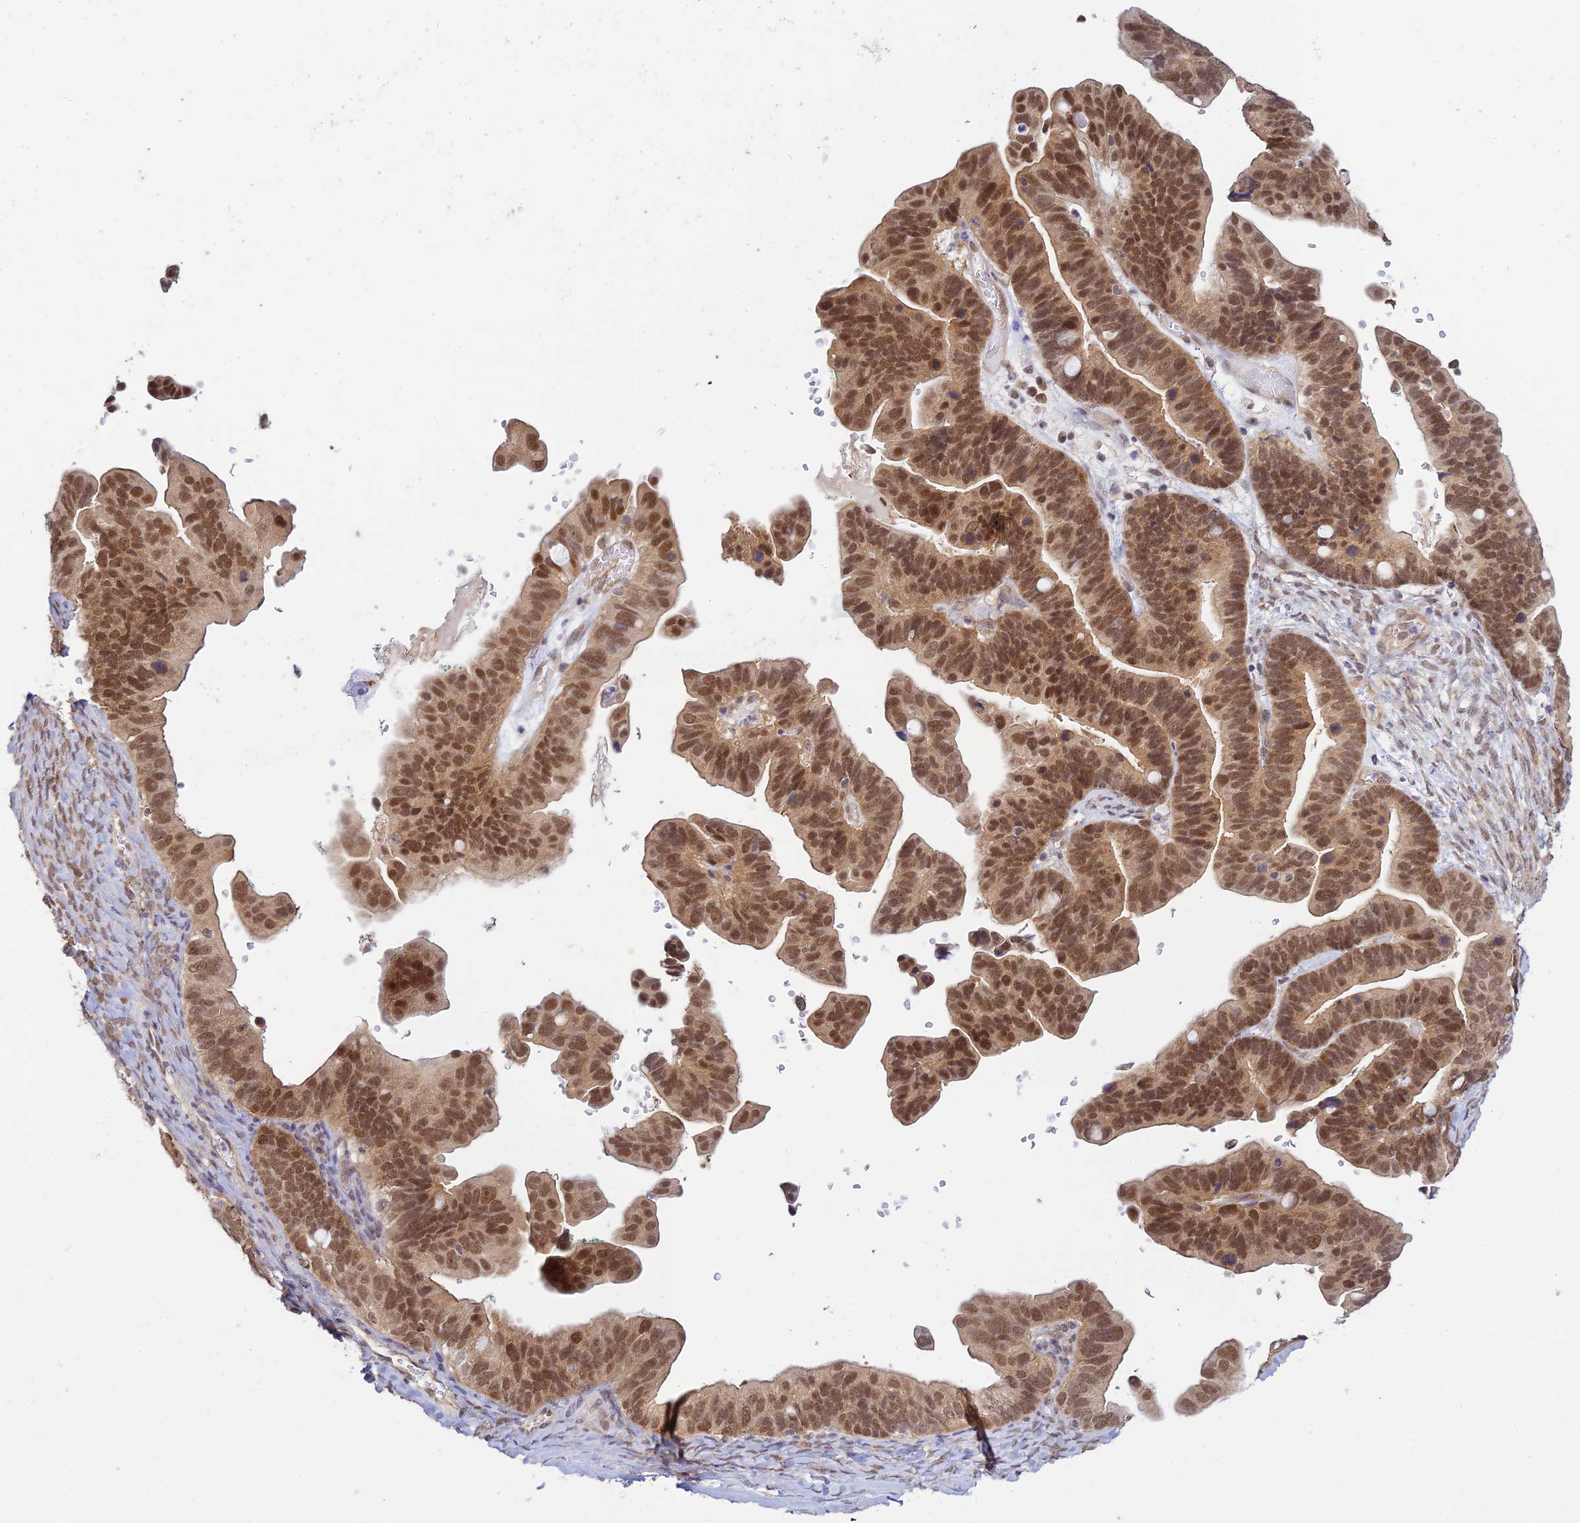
{"staining": {"intensity": "moderate", "quantity": ">75%", "location": "nuclear"}, "tissue": "ovarian cancer", "cell_type": "Tumor cells", "image_type": "cancer", "snomed": [{"axis": "morphology", "description": "Cystadenocarcinoma, serous, NOS"}, {"axis": "topography", "description": "Ovary"}], "caption": "Protein expression analysis of human ovarian cancer reveals moderate nuclear positivity in about >75% of tumor cells. The protein of interest is shown in brown color, while the nuclei are stained blue.", "gene": "SKIC8", "patient": {"sex": "female", "age": 56}}